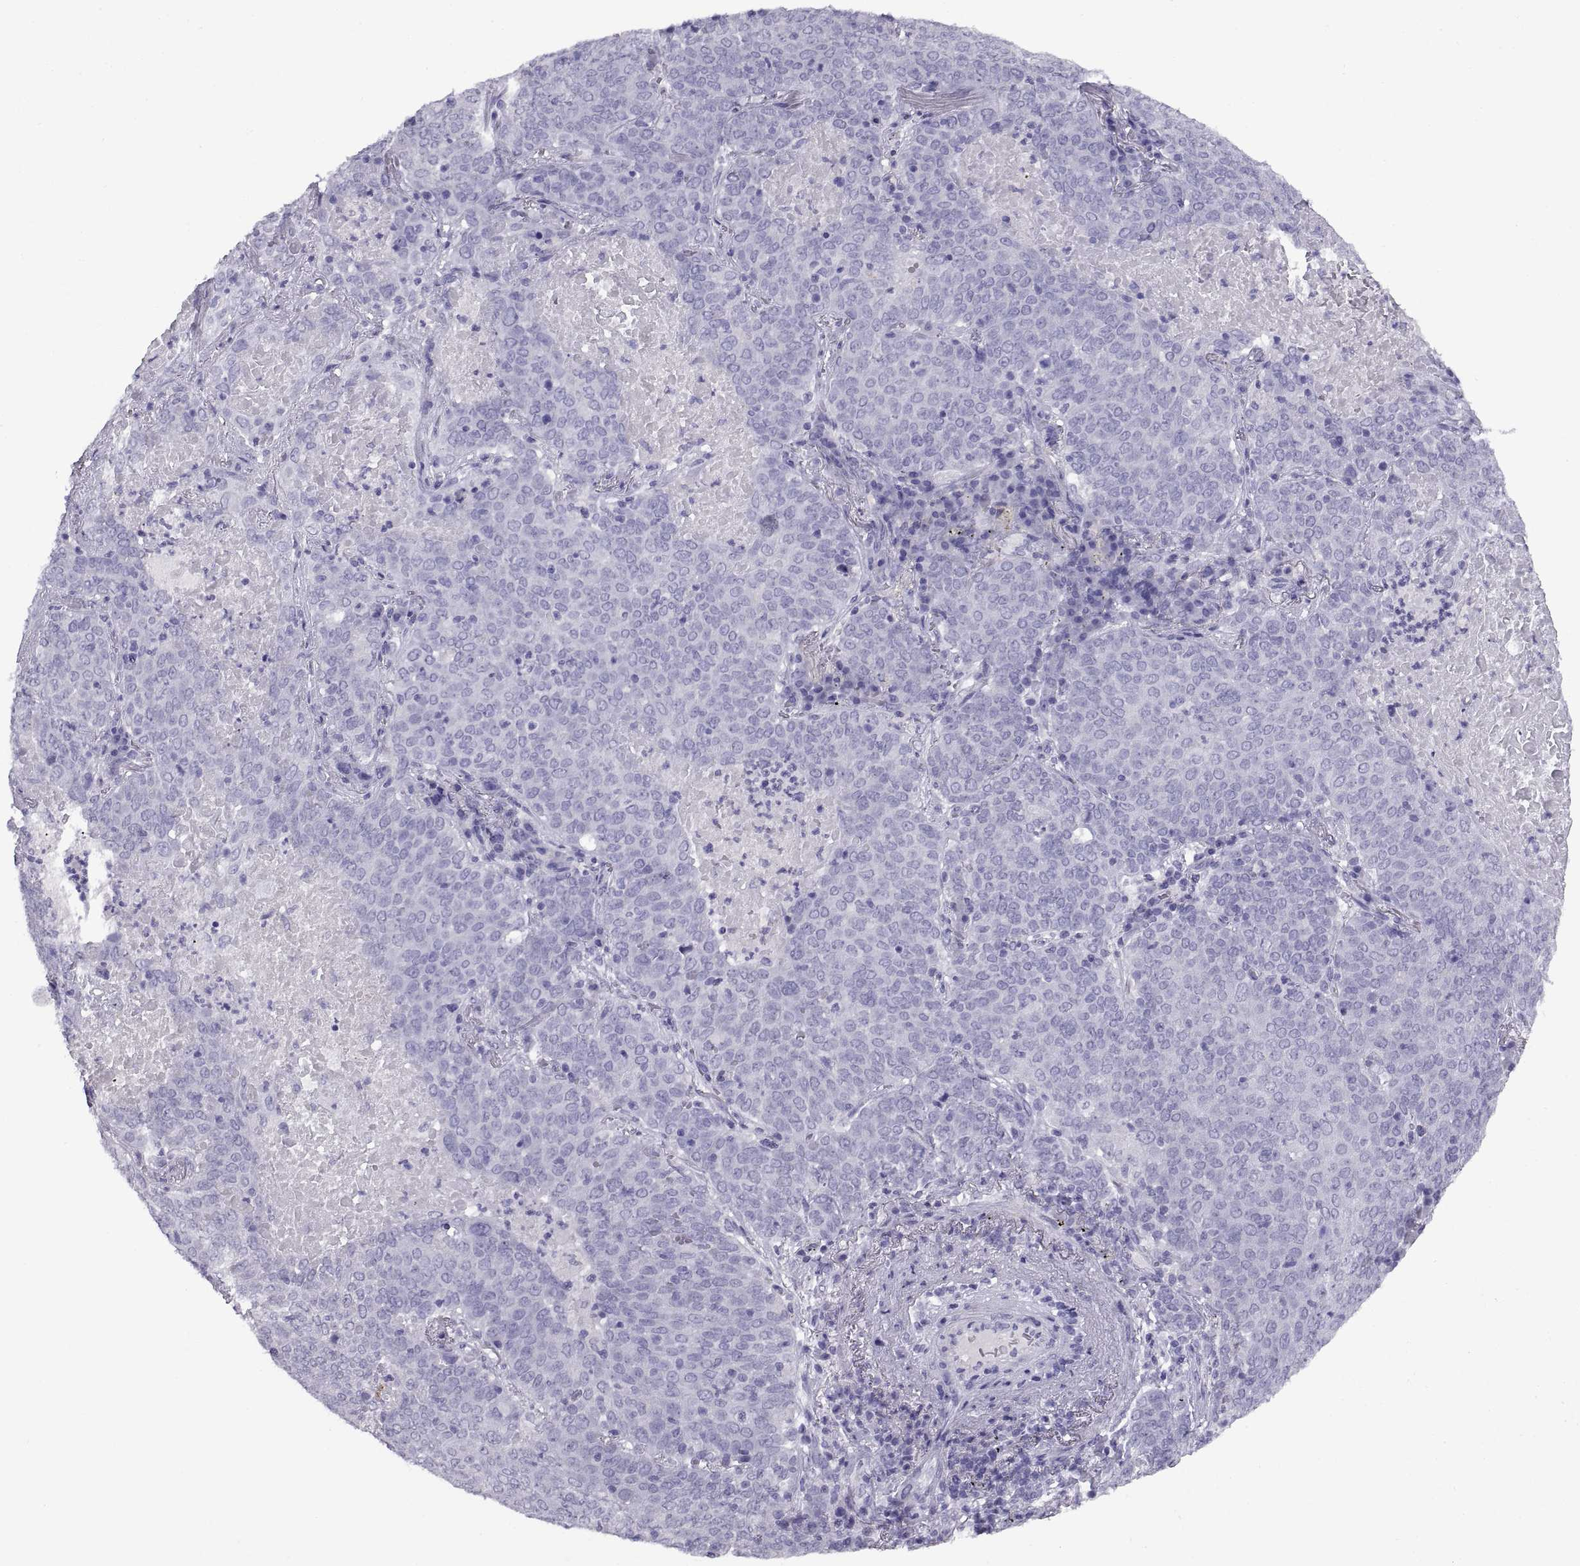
{"staining": {"intensity": "negative", "quantity": "none", "location": "none"}, "tissue": "lung cancer", "cell_type": "Tumor cells", "image_type": "cancer", "snomed": [{"axis": "morphology", "description": "Squamous cell carcinoma, NOS"}, {"axis": "topography", "description": "Lung"}], "caption": "Immunohistochemistry (IHC) of squamous cell carcinoma (lung) displays no positivity in tumor cells.", "gene": "RGS20", "patient": {"sex": "male", "age": 82}}